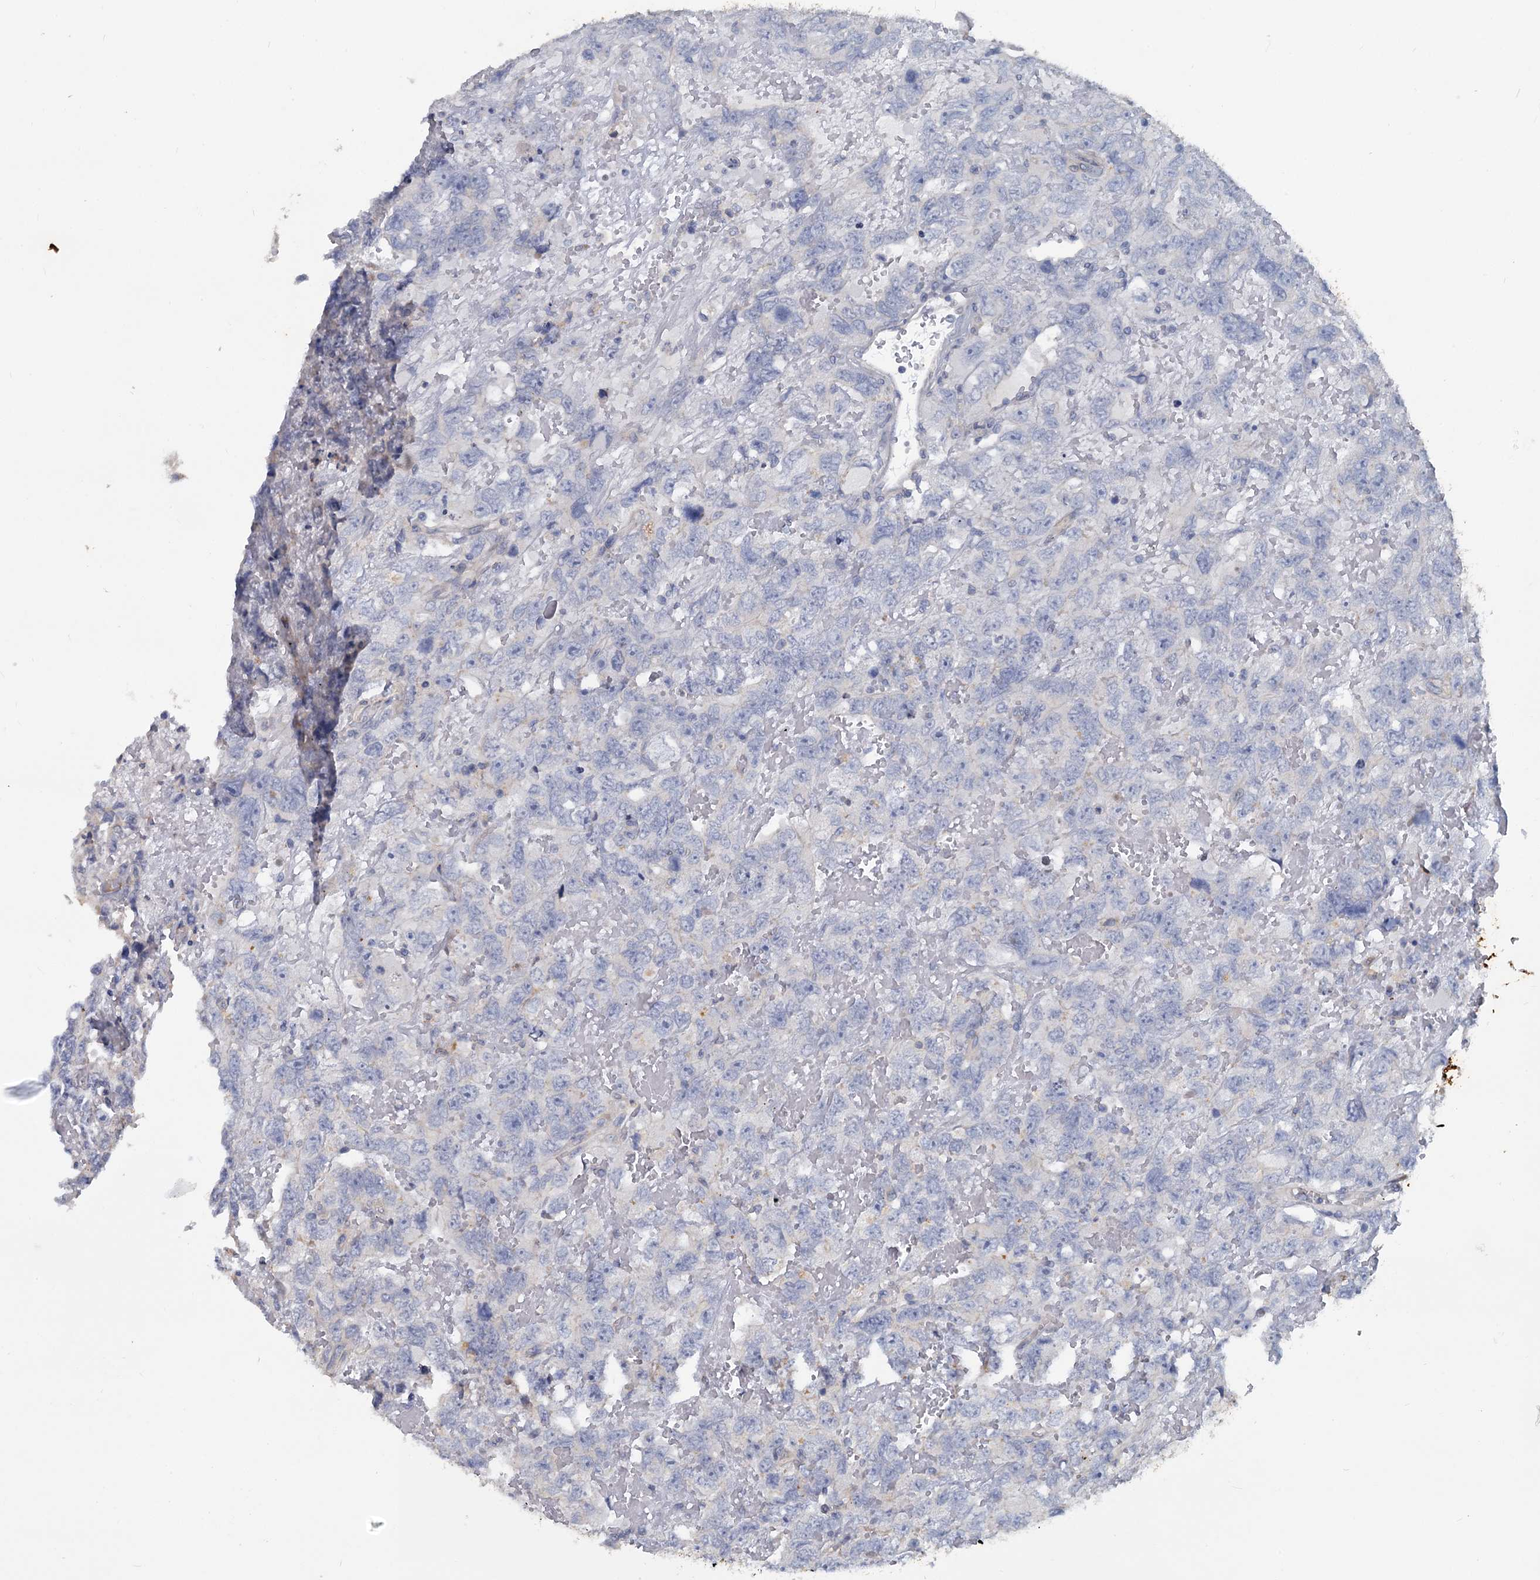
{"staining": {"intensity": "negative", "quantity": "none", "location": "none"}, "tissue": "testis cancer", "cell_type": "Tumor cells", "image_type": "cancer", "snomed": [{"axis": "morphology", "description": "Carcinoma, Embryonal, NOS"}, {"axis": "topography", "description": "Testis"}], "caption": "DAB immunohistochemical staining of testis cancer shows no significant expression in tumor cells.", "gene": "SLC2A7", "patient": {"sex": "male", "age": 45}}